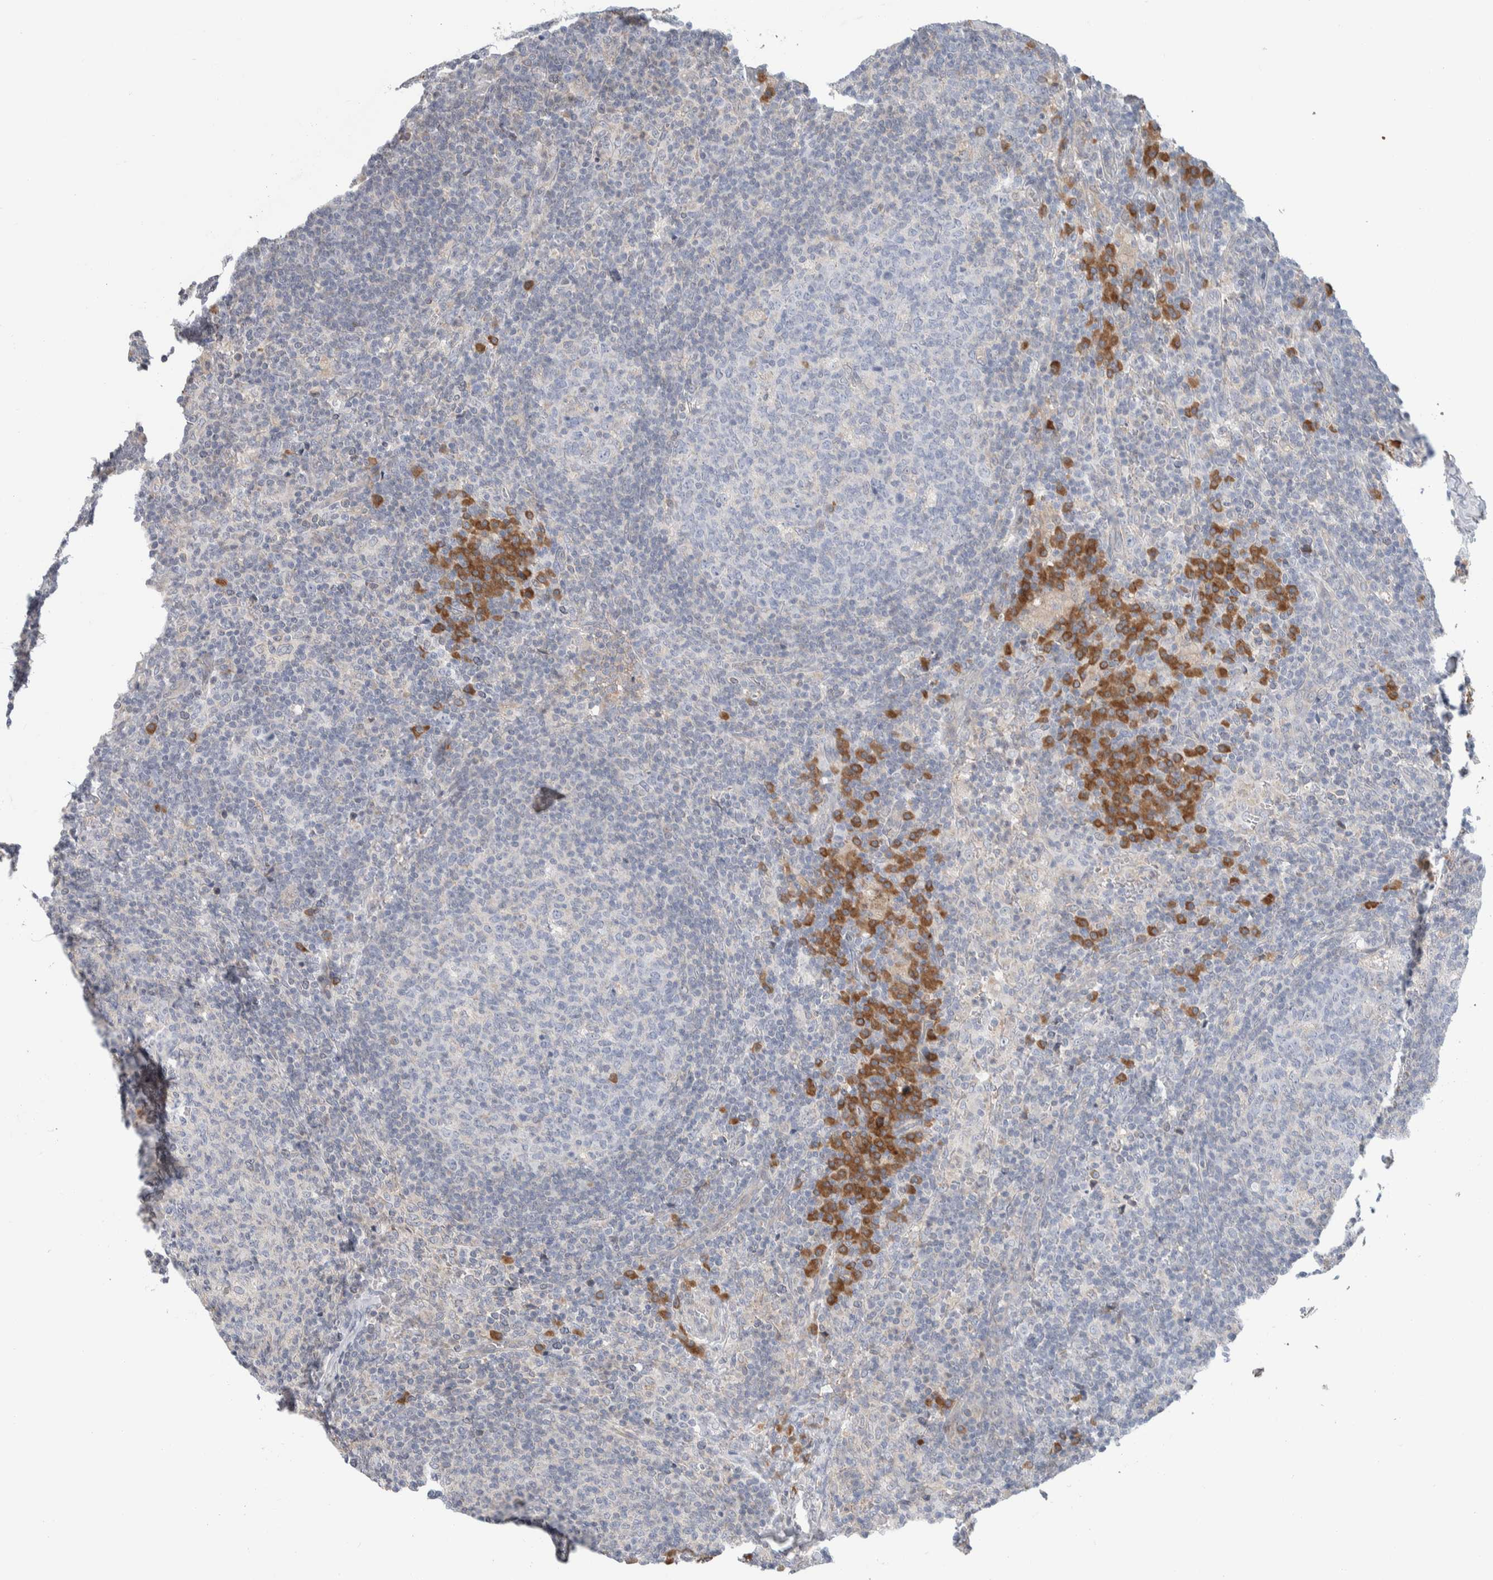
{"staining": {"intensity": "negative", "quantity": "none", "location": "none"}, "tissue": "lymph node", "cell_type": "Germinal center cells", "image_type": "normal", "snomed": [{"axis": "morphology", "description": "Normal tissue, NOS"}, {"axis": "morphology", "description": "Inflammation, NOS"}, {"axis": "topography", "description": "Lymph node"}], "caption": "IHC micrograph of normal lymph node: human lymph node stained with DAB (3,3'-diaminobenzidine) exhibits no significant protein staining in germinal center cells. (DAB immunohistochemistry with hematoxylin counter stain).", "gene": "RUSF1", "patient": {"sex": "male", "age": 55}}